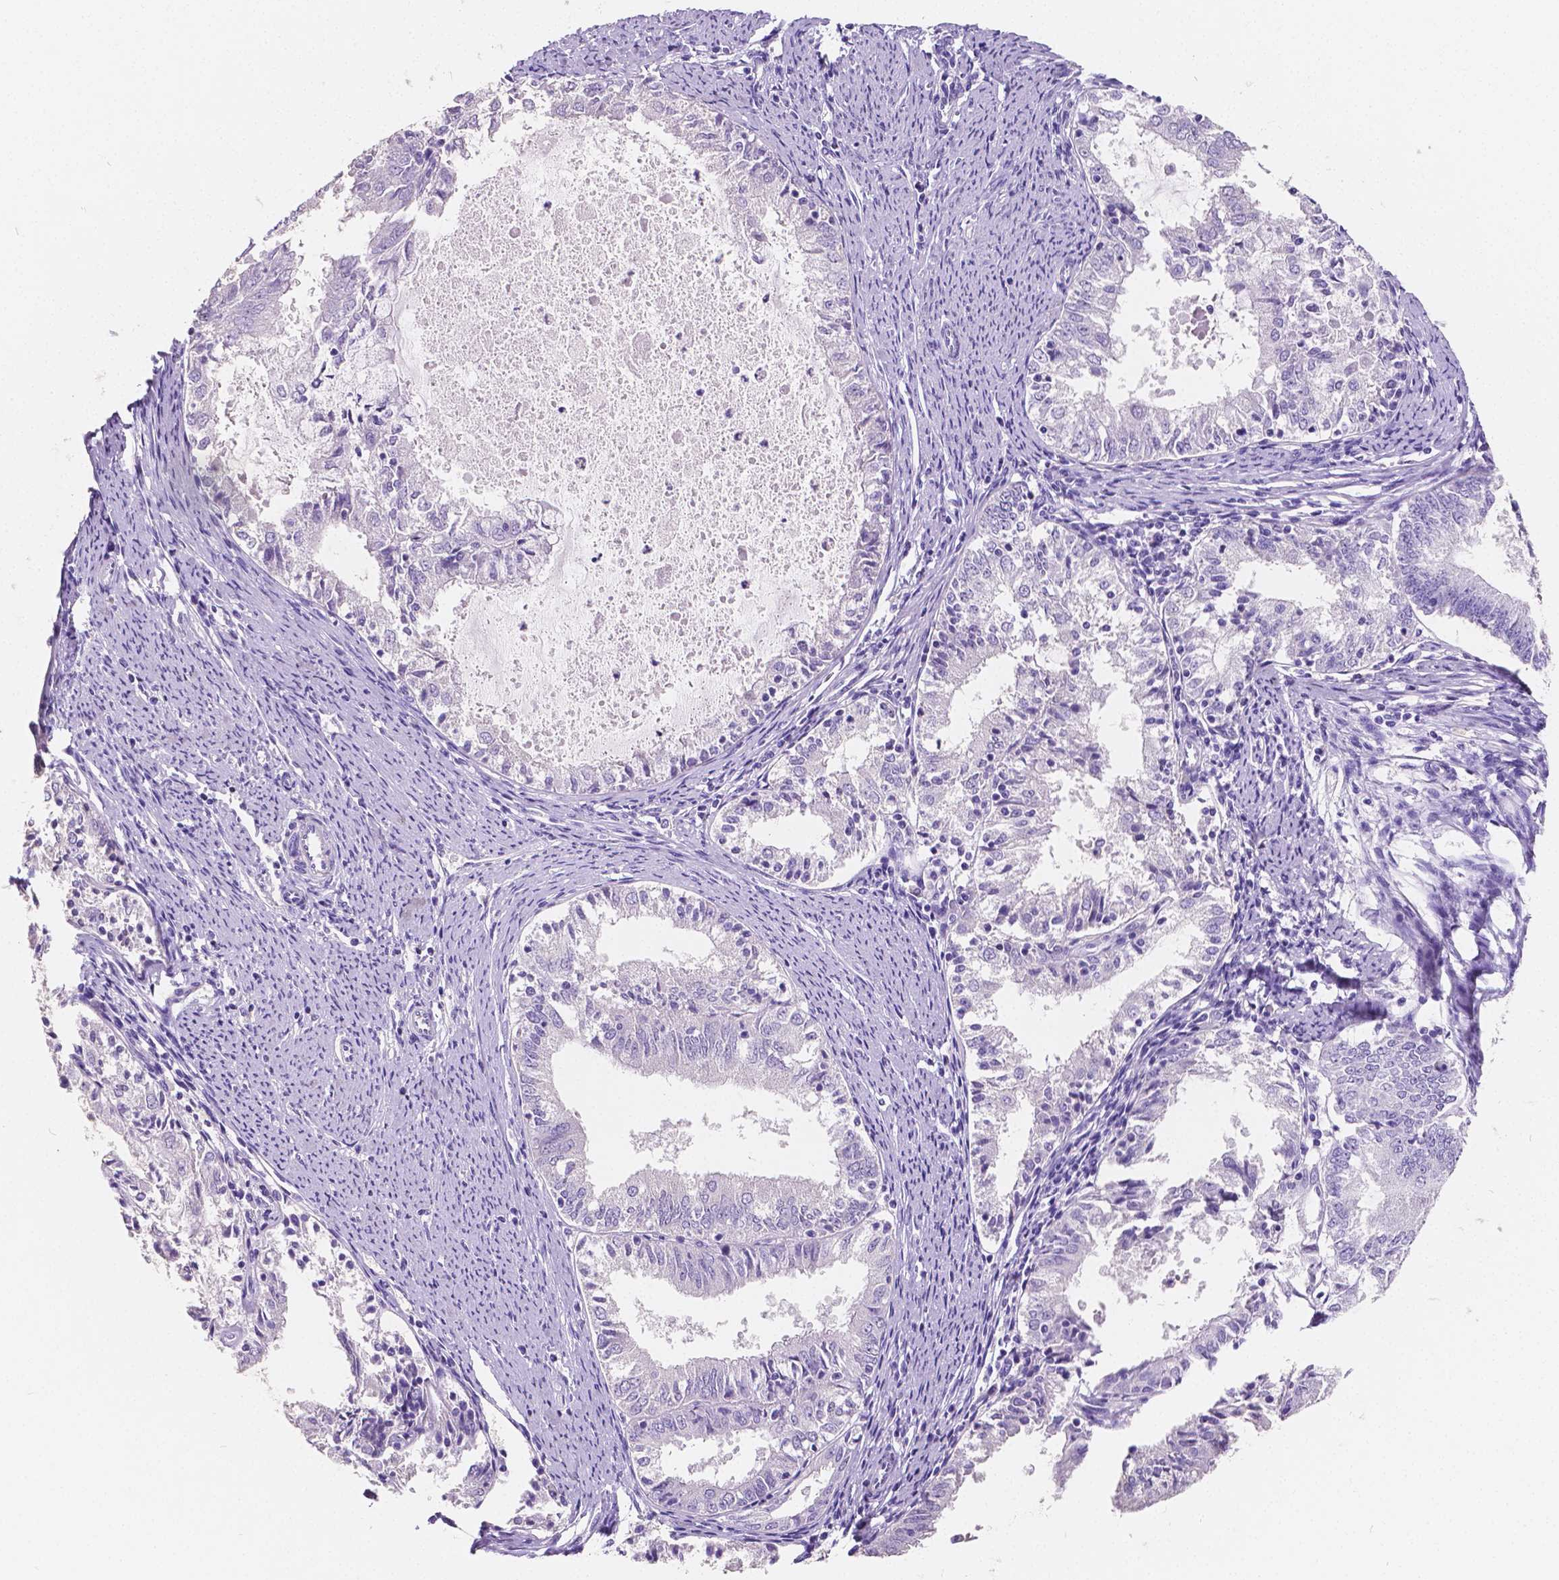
{"staining": {"intensity": "negative", "quantity": "none", "location": "none"}, "tissue": "endometrial cancer", "cell_type": "Tumor cells", "image_type": "cancer", "snomed": [{"axis": "morphology", "description": "Adenocarcinoma, NOS"}, {"axis": "topography", "description": "Endometrium"}], "caption": "Tumor cells are negative for brown protein staining in endometrial cancer (adenocarcinoma). The staining was performed using DAB (3,3'-diaminobenzidine) to visualize the protein expression in brown, while the nuclei were stained in blue with hematoxylin (Magnification: 20x).", "gene": "SATB2", "patient": {"sex": "female", "age": 57}}